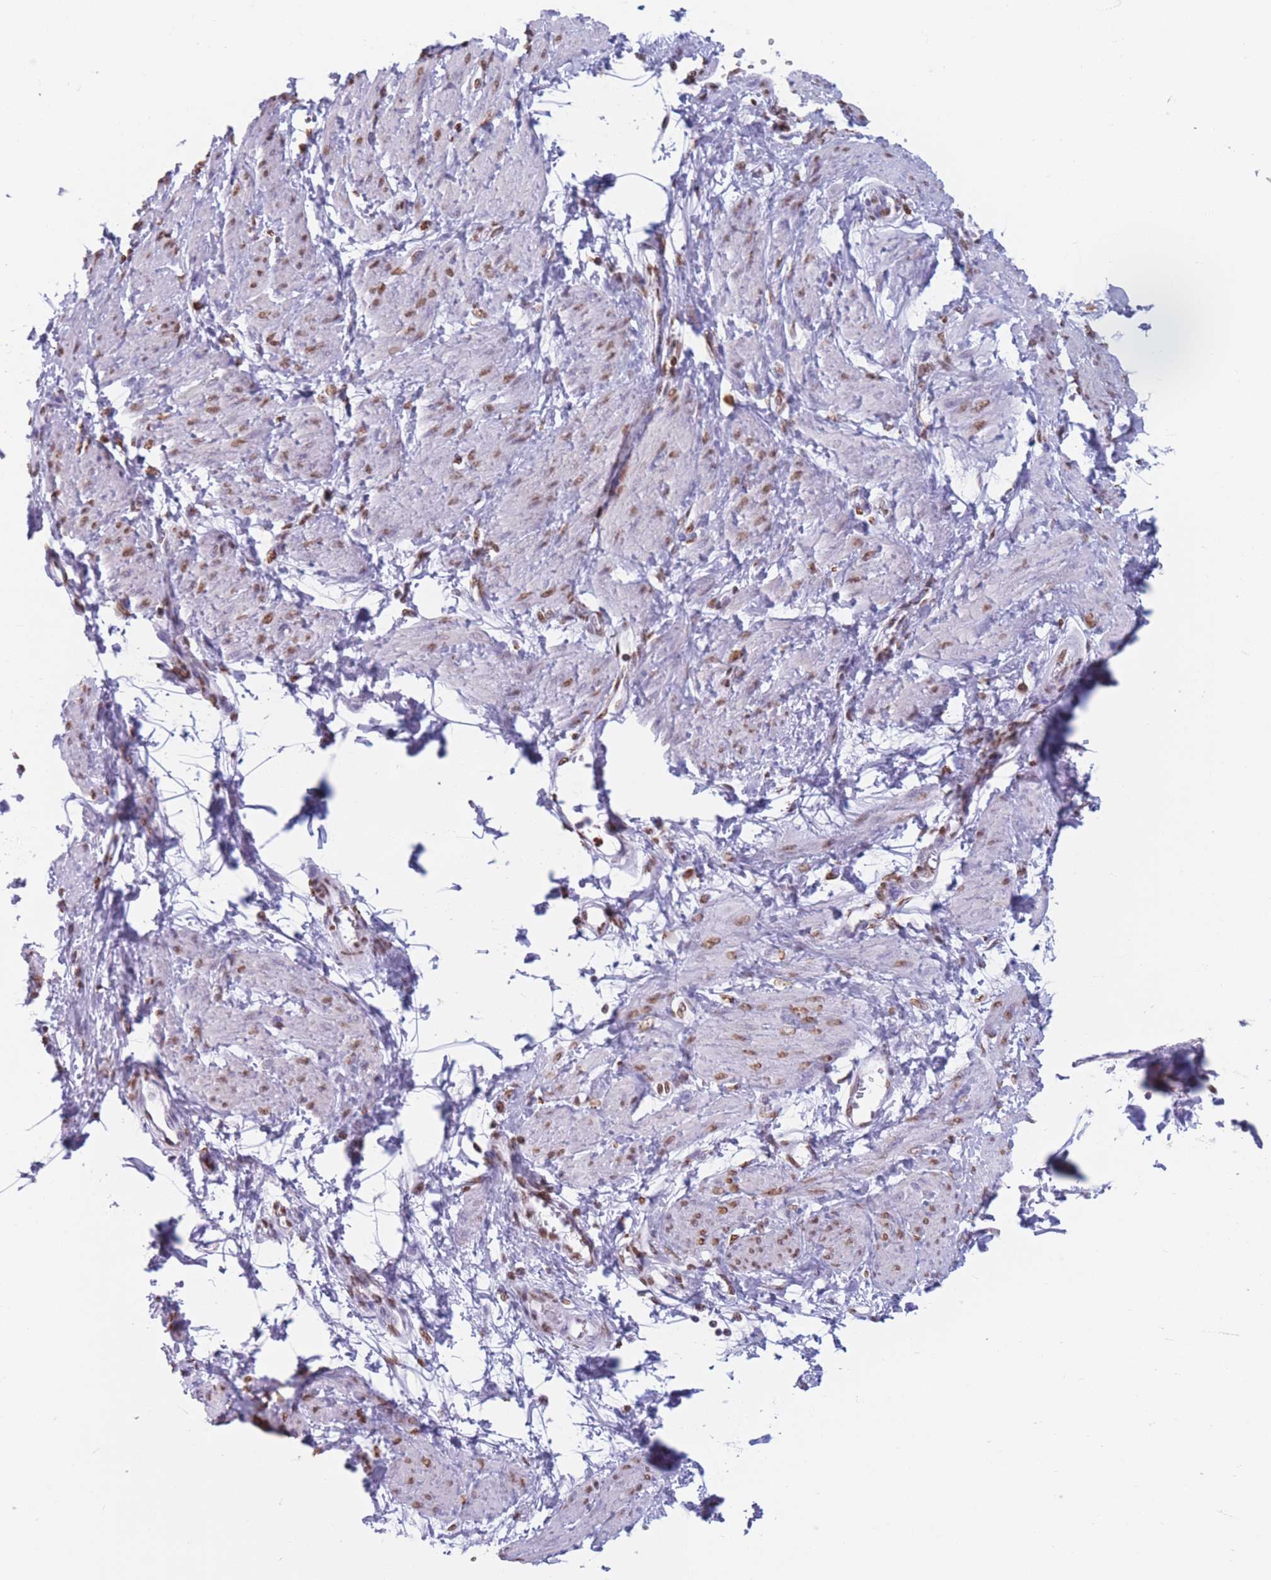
{"staining": {"intensity": "moderate", "quantity": ">75%", "location": "nuclear"}, "tissue": "smooth muscle", "cell_type": "Smooth muscle cells", "image_type": "normal", "snomed": [{"axis": "morphology", "description": "Normal tissue, NOS"}, {"axis": "topography", "description": "Smooth muscle"}, {"axis": "topography", "description": "Uterus"}], "caption": "Immunohistochemistry (IHC) staining of benign smooth muscle, which demonstrates medium levels of moderate nuclear expression in approximately >75% of smooth muscle cells indicating moderate nuclear protein expression. The staining was performed using DAB (3,3'-diaminobenzidine) (brown) for protein detection and nuclei were counterstained in hematoxylin (blue).", "gene": "RYK", "patient": {"sex": "female", "age": 39}}